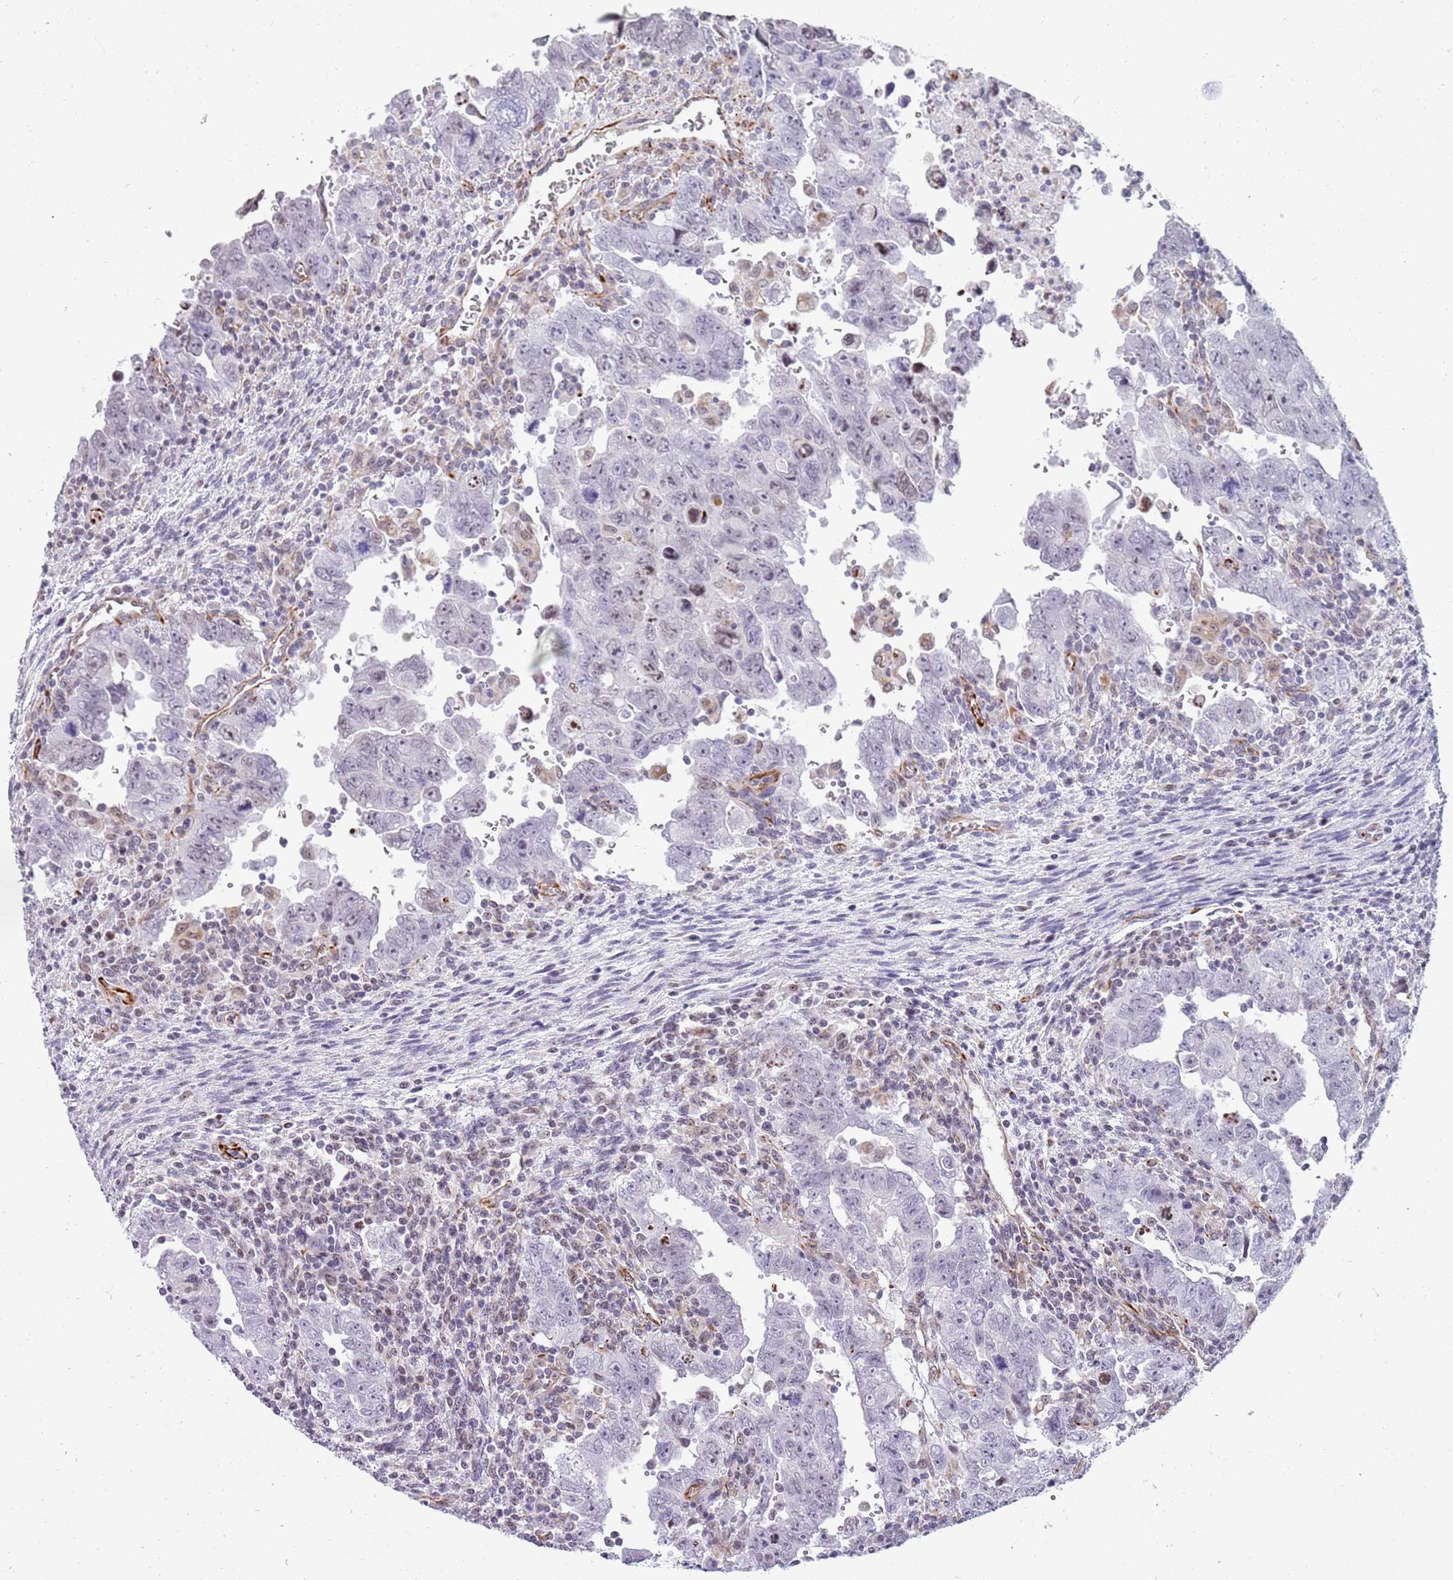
{"staining": {"intensity": "weak", "quantity": "<25%", "location": "nuclear"}, "tissue": "testis cancer", "cell_type": "Tumor cells", "image_type": "cancer", "snomed": [{"axis": "morphology", "description": "Carcinoma, Embryonal, NOS"}, {"axis": "topography", "description": "Testis"}], "caption": "This is a photomicrograph of IHC staining of embryonal carcinoma (testis), which shows no staining in tumor cells.", "gene": "NBPF3", "patient": {"sex": "male", "age": 28}}